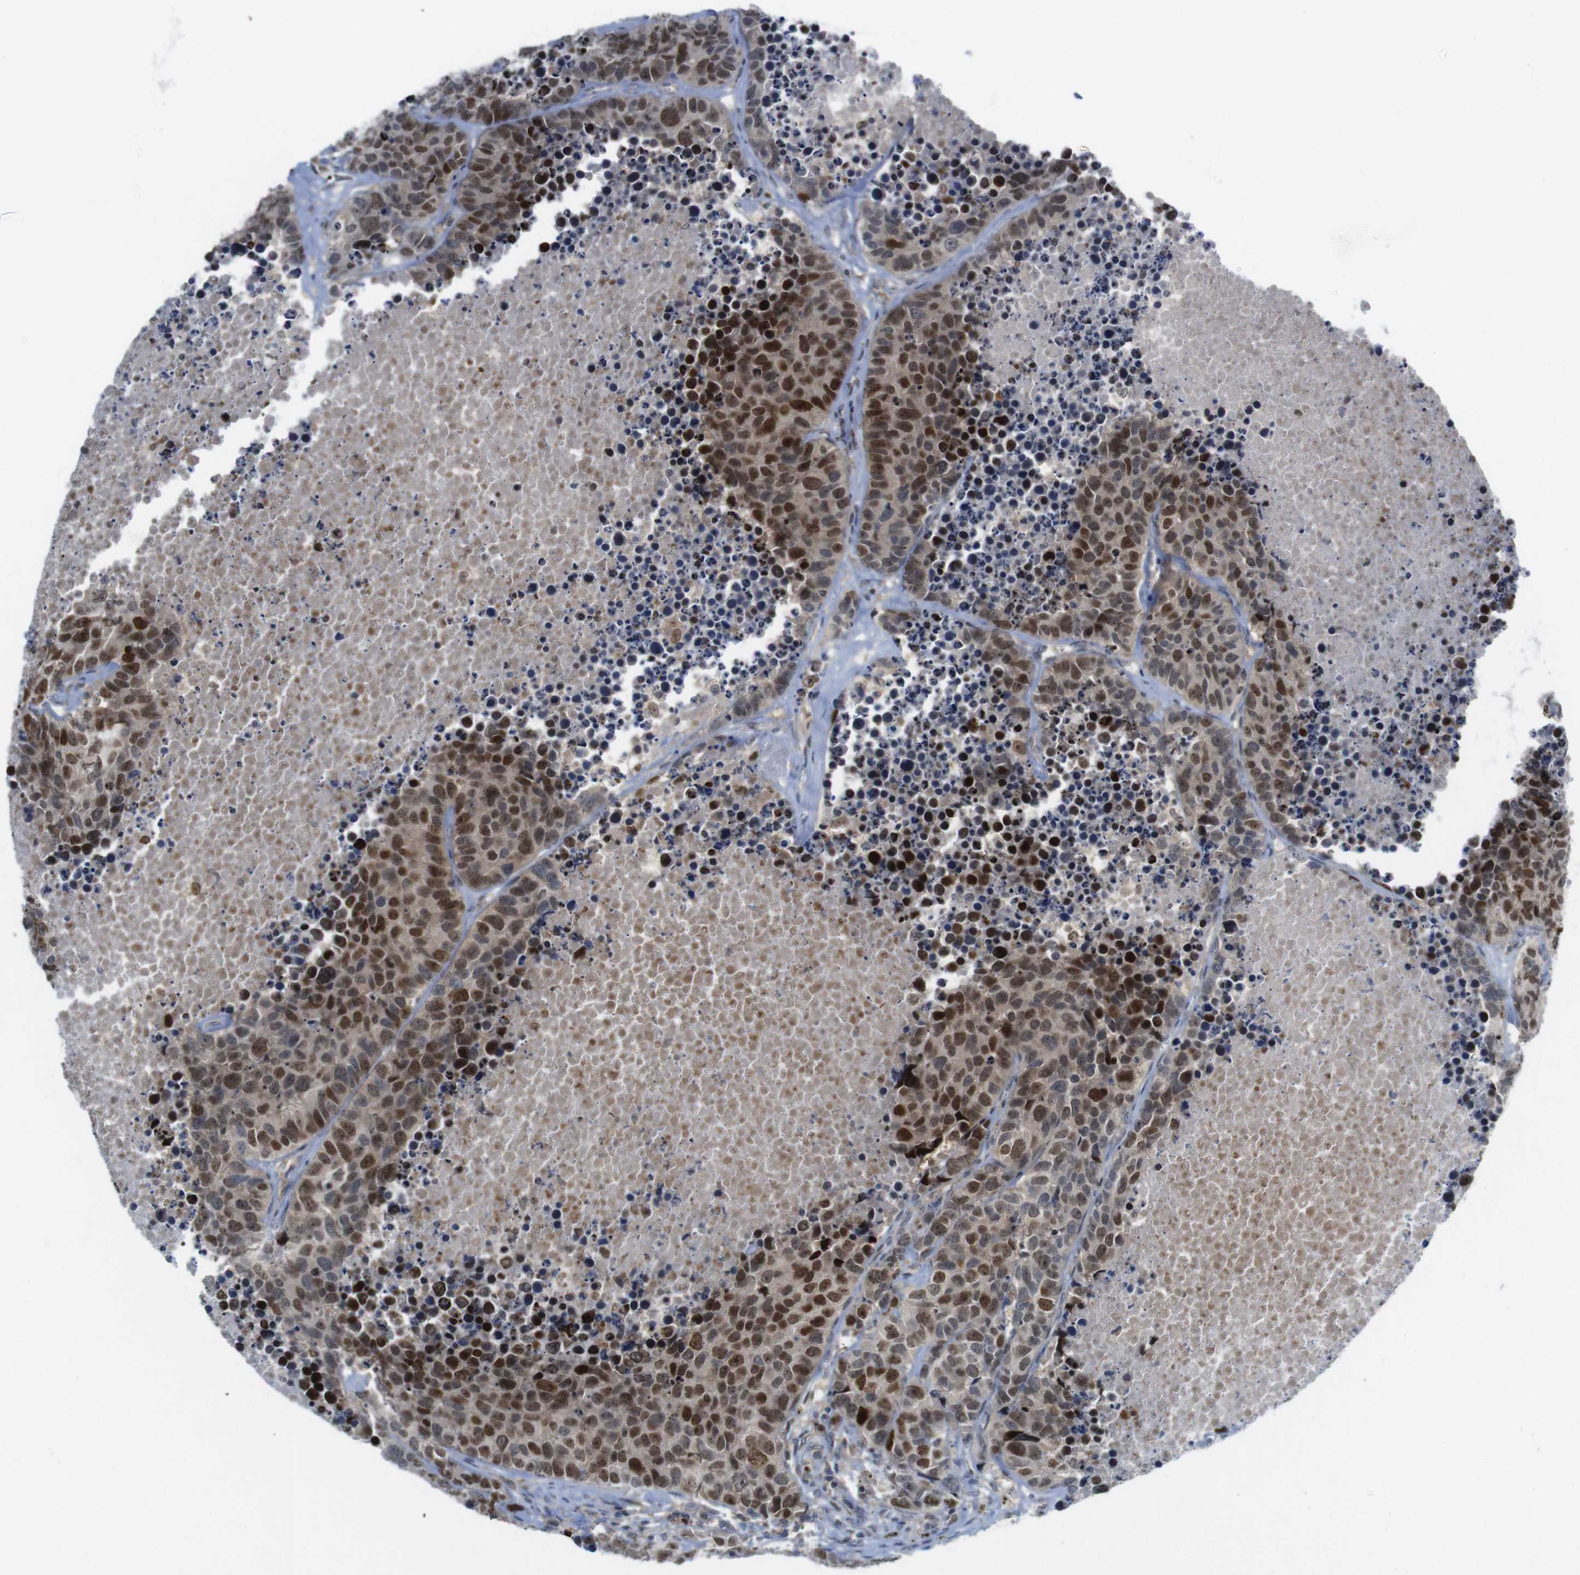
{"staining": {"intensity": "moderate", "quantity": ">75%", "location": "nuclear"}, "tissue": "carcinoid", "cell_type": "Tumor cells", "image_type": "cancer", "snomed": [{"axis": "morphology", "description": "Carcinoid, malignant, NOS"}, {"axis": "topography", "description": "Lung"}], "caption": "Immunohistochemical staining of human carcinoid shows medium levels of moderate nuclear protein staining in about >75% of tumor cells.", "gene": "RCC1", "patient": {"sex": "male", "age": 60}}